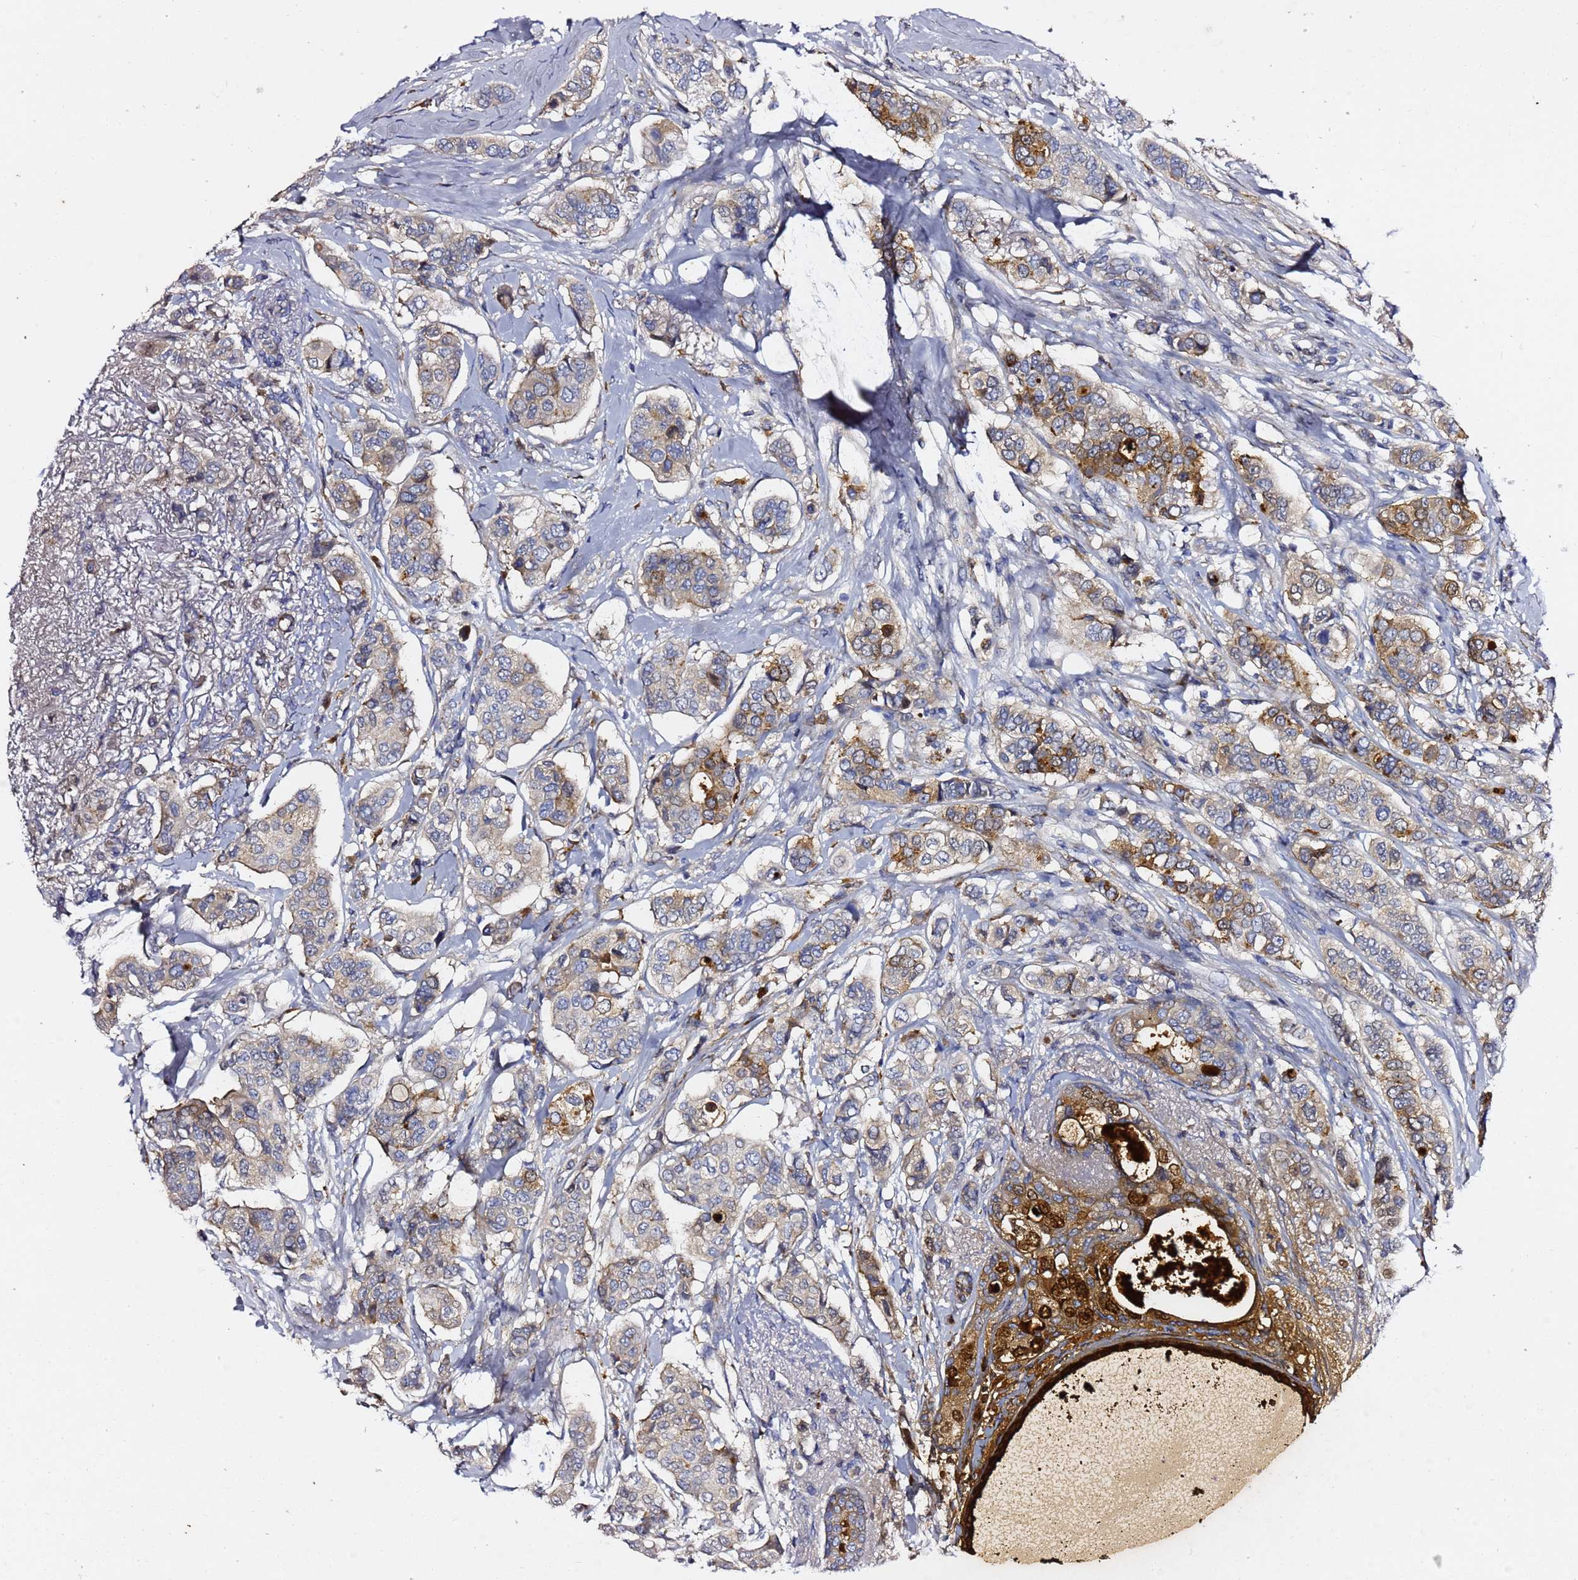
{"staining": {"intensity": "moderate", "quantity": "25%-75%", "location": "cytoplasmic/membranous"}, "tissue": "breast cancer", "cell_type": "Tumor cells", "image_type": "cancer", "snomed": [{"axis": "morphology", "description": "Lobular carcinoma"}, {"axis": "topography", "description": "Breast"}], "caption": "Breast cancer was stained to show a protein in brown. There is medium levels of moderate cytoplasmic/membranous staining in about 25%-75% of tumor cells.", "gene": "NAT2", "patient": {"sex": "female", "age": 51}}